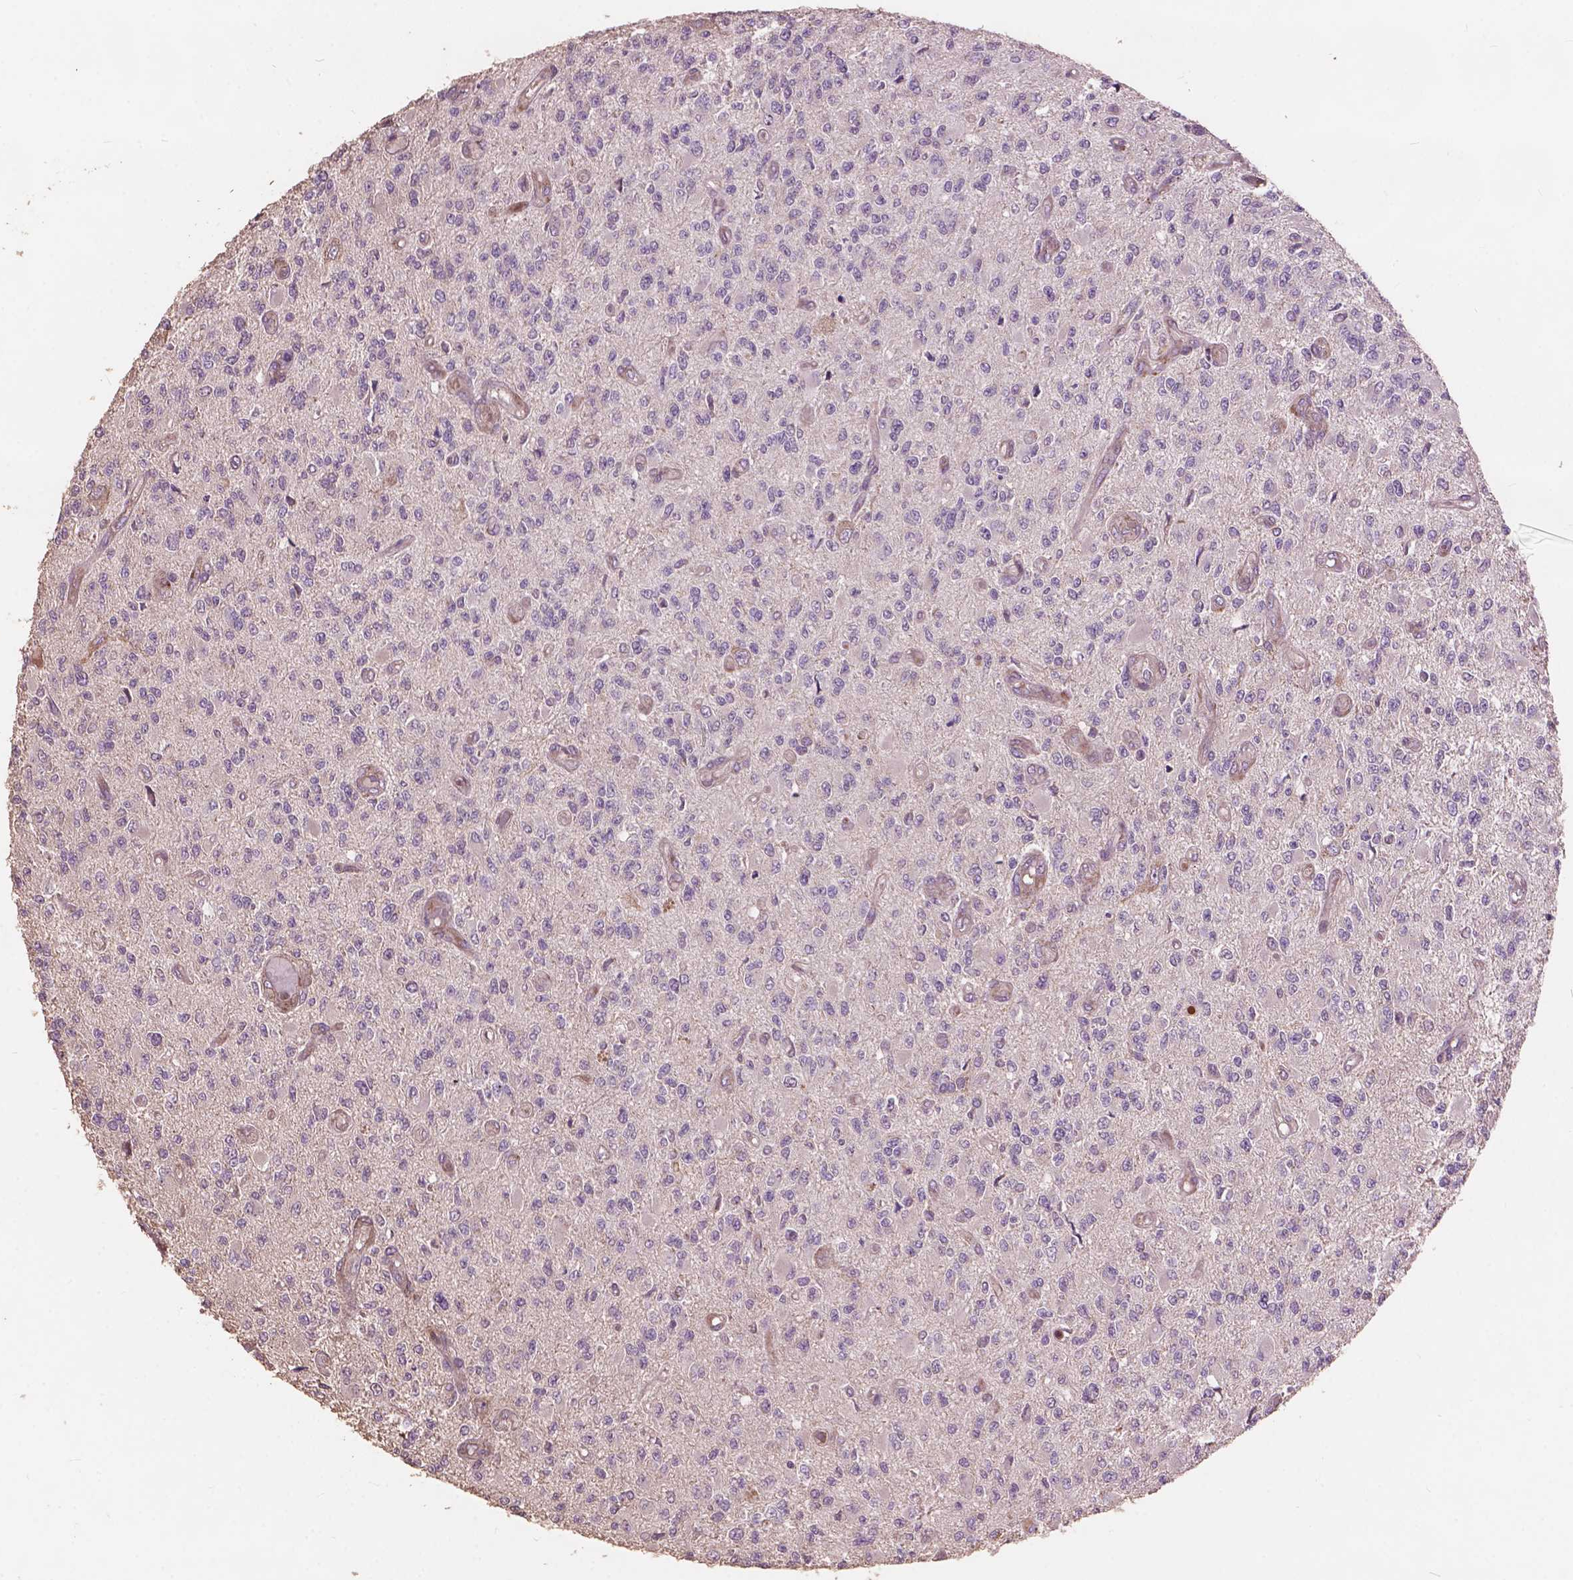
{"staining": {"intensity": "negative", "quantity": "none", "location": "none"}, "tissue": "glioma", "cell_type": "Tumor cells", "image_type": "cancer", "snomed": [{"axis": "morphology", "description": "Glioma, malignant, High grade"}, {"axis": "topography", "description": "Brain"}], "caption": "Immunohistochemistry micrograph of high-grade glioma (malignant) stained for a protein (brown), which reveals no positivity in tumor cells. (Brightfield microscopy of DAB immunohistochemistry (IHC) at high magnification).", "gene": "FNIP1", "patient": {"sex": "female", "age": 63}}